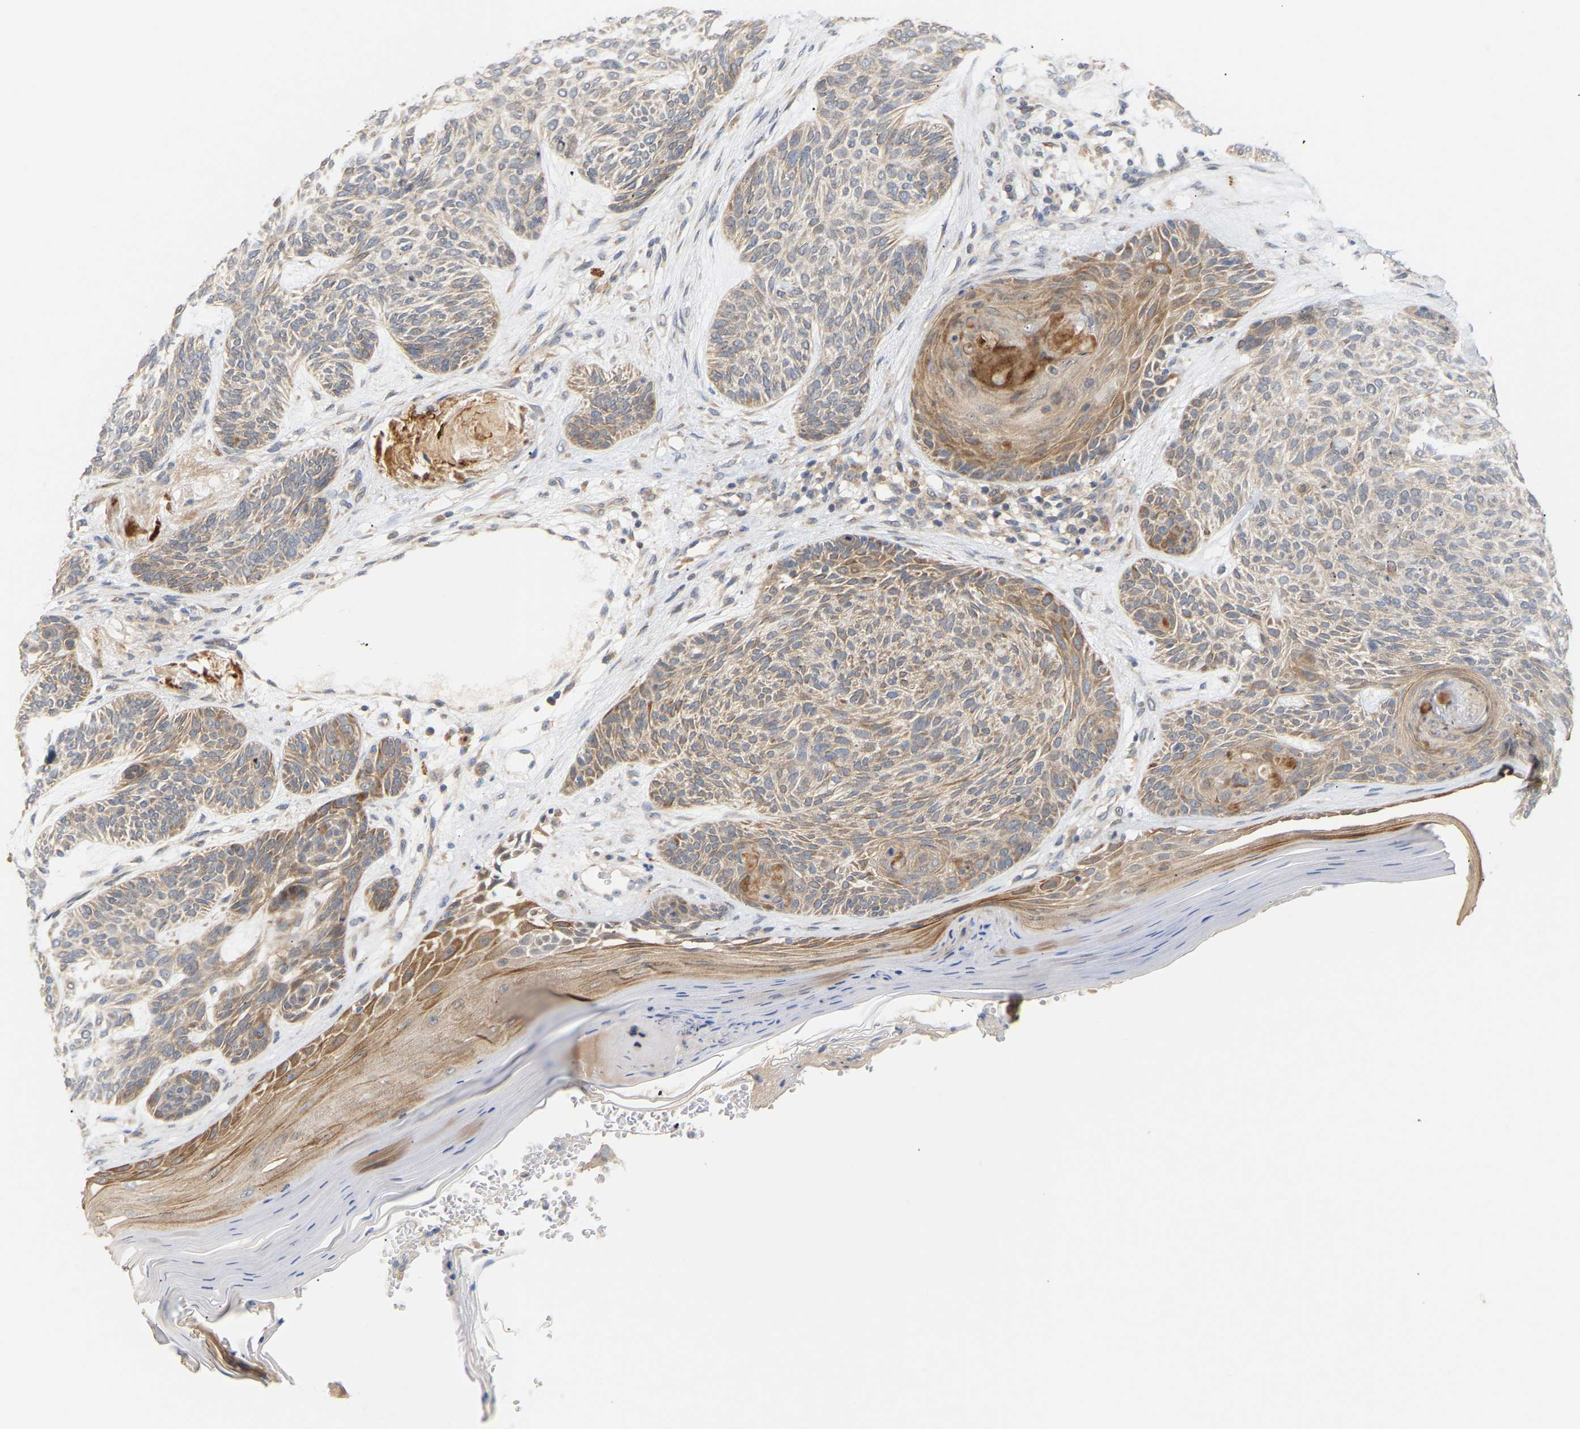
{"staining": {"intensity": "moderate", "quantity": "<25%", "location": "cytoplasmic/membranous"}, "tissue": "skin cancer", "cell_type": "Tumor cells", "image_type": "cancer", "snomed": [{"axis": "morphology", "description": "Basal cell carcinoma"}, {"axis": "topography", "description": "Skin"}], "caption": "Immunohistochemical staining of human basal cell carcinoma (skin) reveals low levels of moderate cytoplasmic/membranous protein positivity in approximately <25% of tumor cells. (Brightfield microscopy of DAB IHC at high magnification).", "gene": "TPMT", "patient": {"sex": "male", "age": 55}}